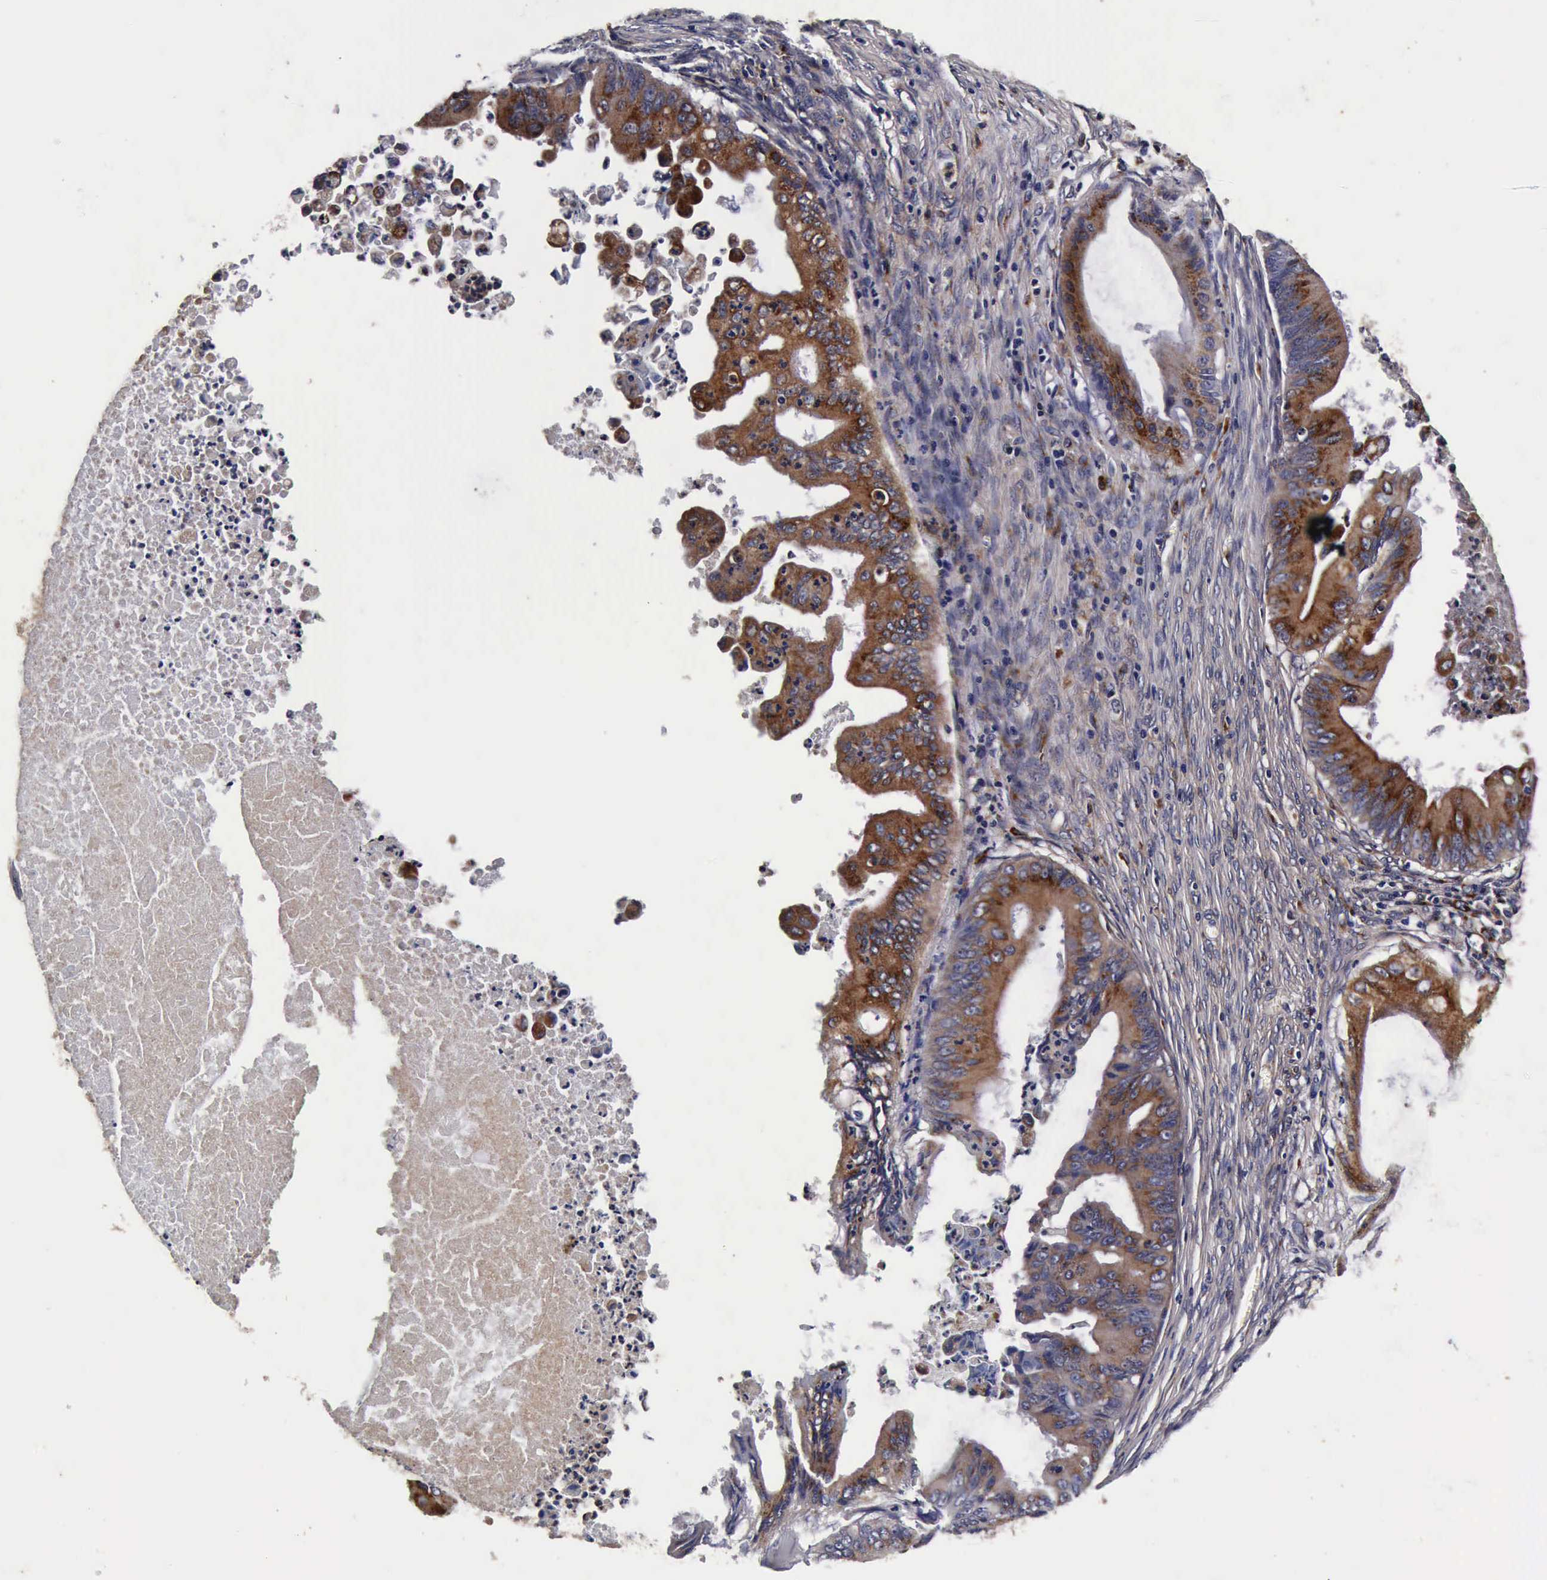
{"staining": {"intensity": "strong", "quantity": ">75%", "location": "cytoplasmic/membranous"}, "tissue": "ovarian cancer", "cell_type": "Tumor cells", "image_type": "cancer", "snomed": [{"axis": "morphology", "description": "Cystadenocarcinoma, mucinous, NOS"}, {"axis": "topography", "description": "Ovary"}], "caption": "DAB (3,3'-diaminobenzidine) immunohistochemical staining of ovarian mucinous cystadenocarcinoma exhibits strong cytoplasmic/membranous protein expression in about >75% of tumor cells. (Brightfield microscopy of DAB IHC at high magnification).", "gene": "CST3", "patient": {"sex": "female", "age": 37}}